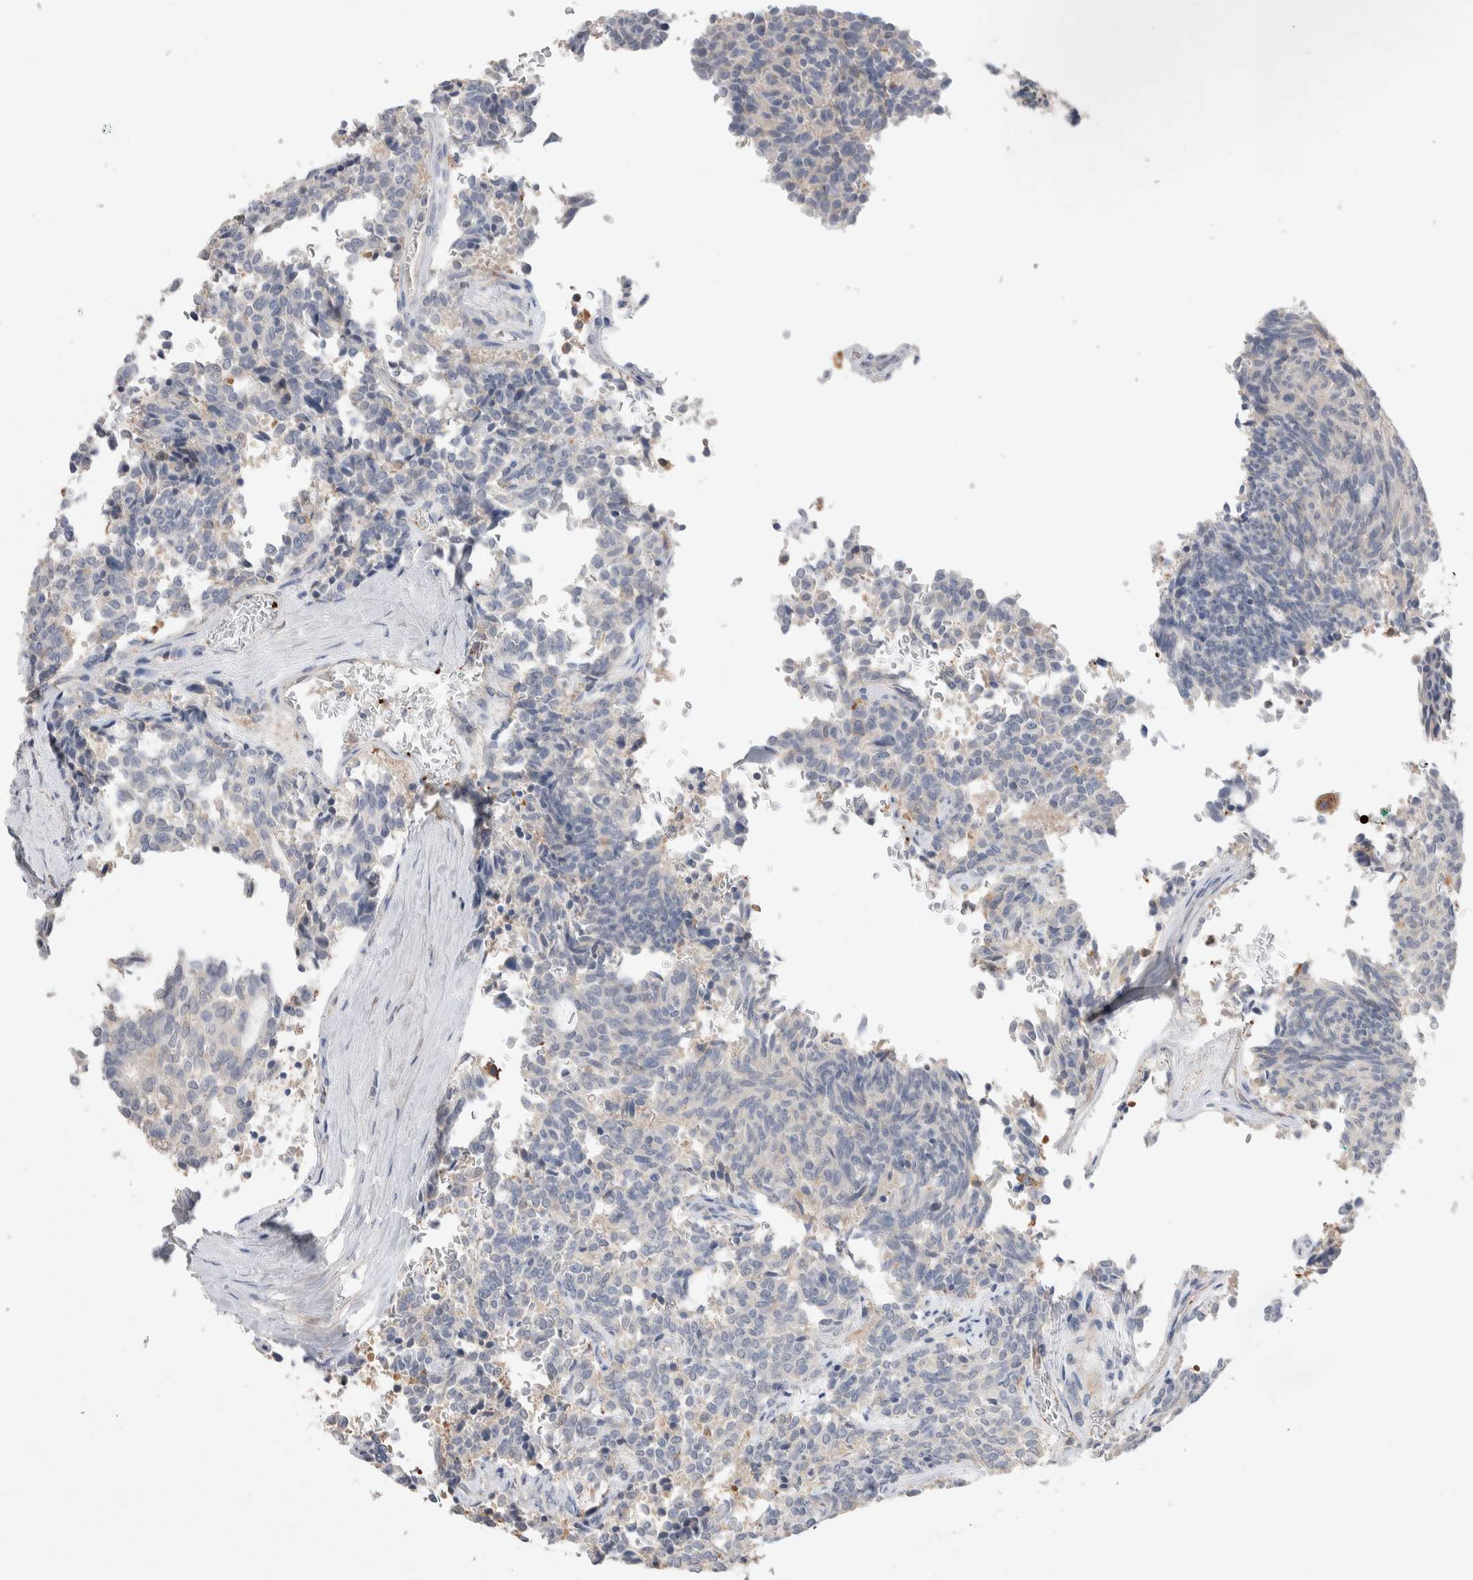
{"staining": {"intensity": "negative", "quantity": "none", "location": "none"}, "tissue": "carcinoid", "cell_type": "Tumor cells", "image_type": "cancer", "snomed": [{"axis": "morphology", "description": "Carcinoid, malignant, NOS"}, {"axis": "topography", "description": "Pancreas"}], "caption": "This is a image of immunohistochemistry (IHC) staining of malignant carcinoid, which shows no staining in tumor cells.", "gene": "FFAR2", "patient": {"sex": "female", "age": 54}}